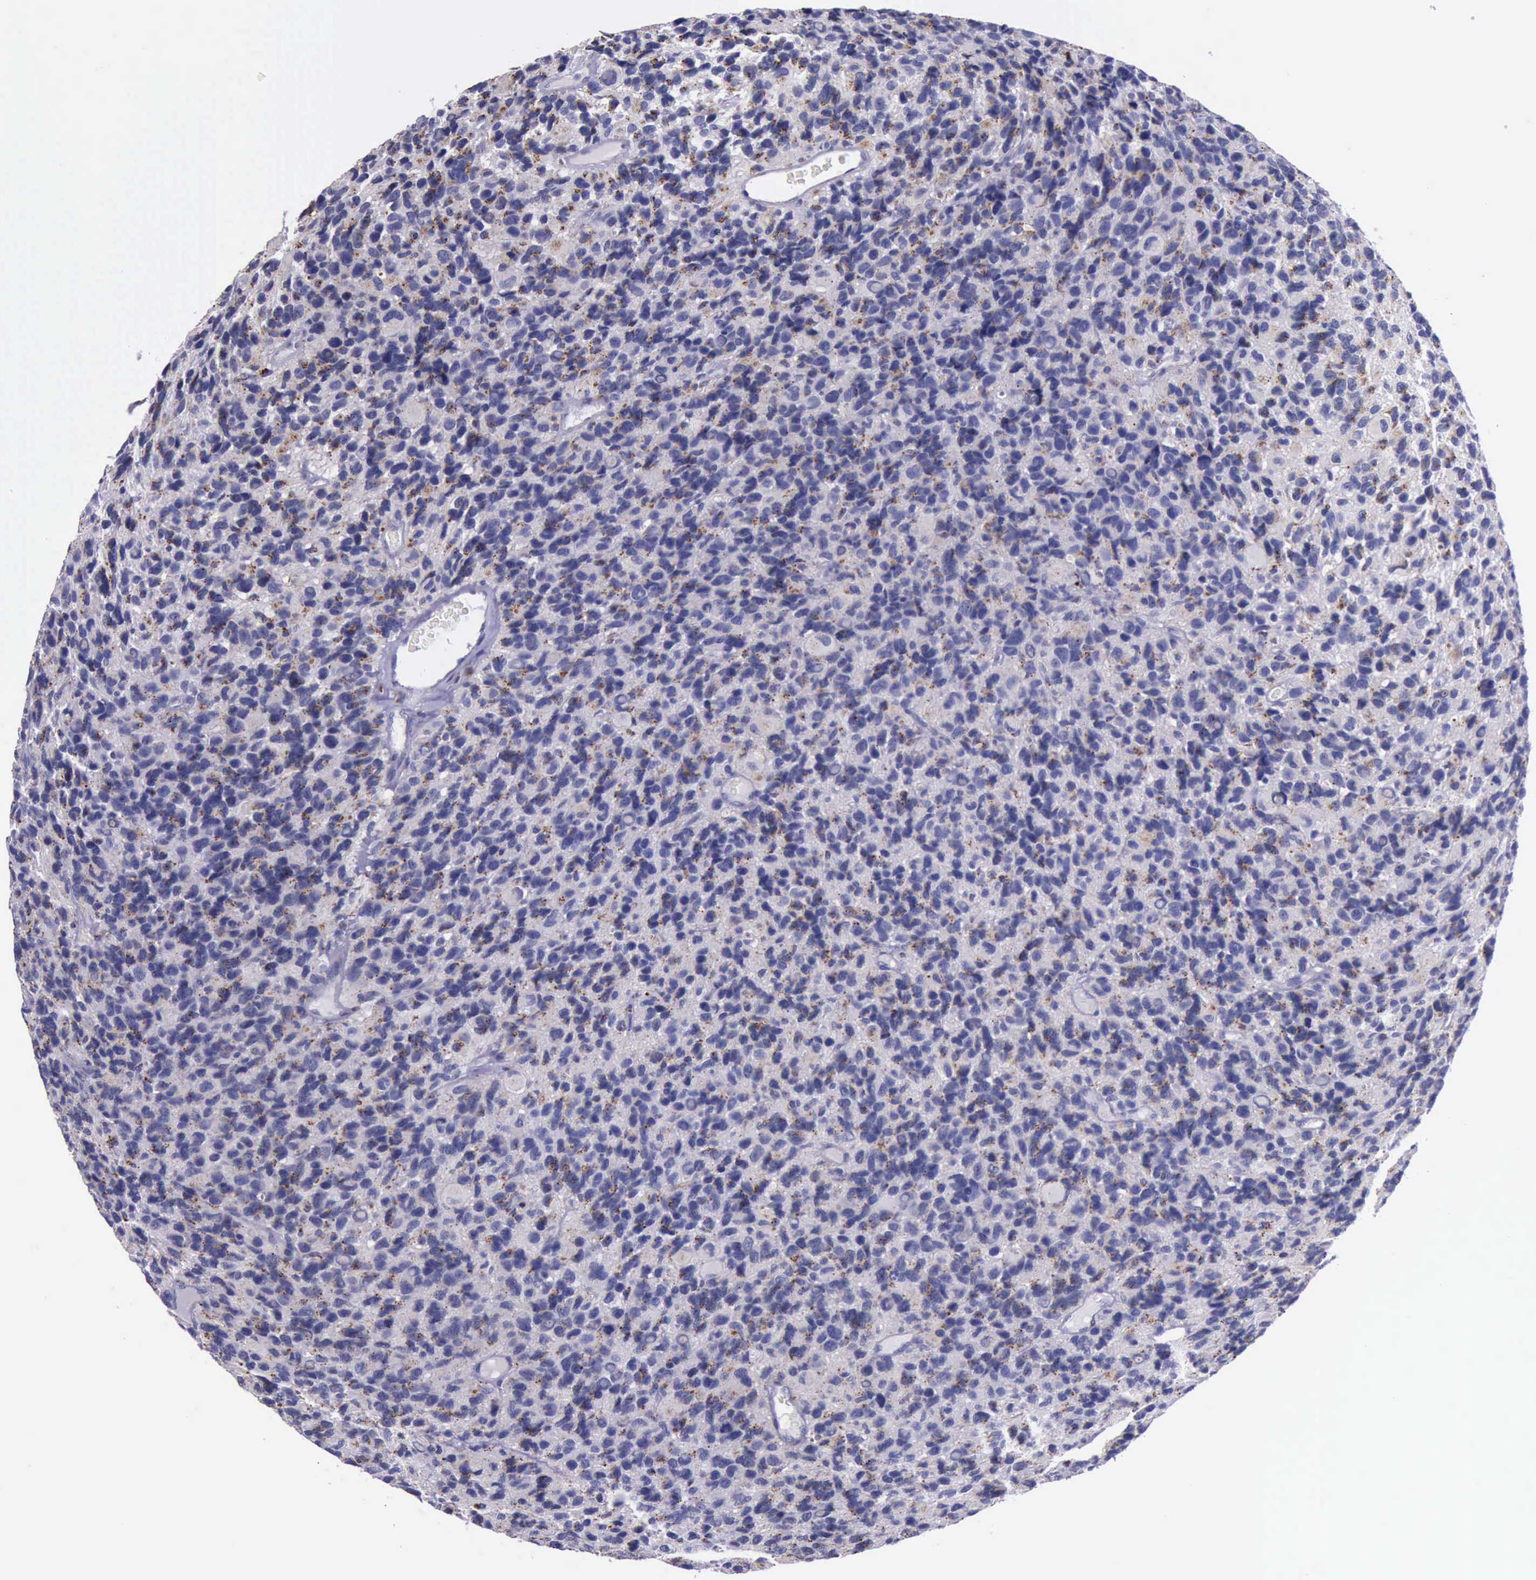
{"staining": {"intensity": "moderate", "quantity": "25%-75%", "location": "cytoplasmic/membranous"}, "tissue": "glioma", "cell_type": "Tumor cells", "image_type": "cancer", "snomed": [{"axis": "morphology", "description": "Glioma, malignant, High grade"}, {"axis": "topography", "description": "Brain"}], "caption": "High-magnification brightfield microscopy of glioma stained with DAB (brown) and counterstained with hematoxylin (blue). tumor cells exhibit moderate cytoplasmic/membranous positivity is appreciated in approximately25%-75% of cells.", "gene": "GLA", "patient": {"sex": "male", "age": 77}}